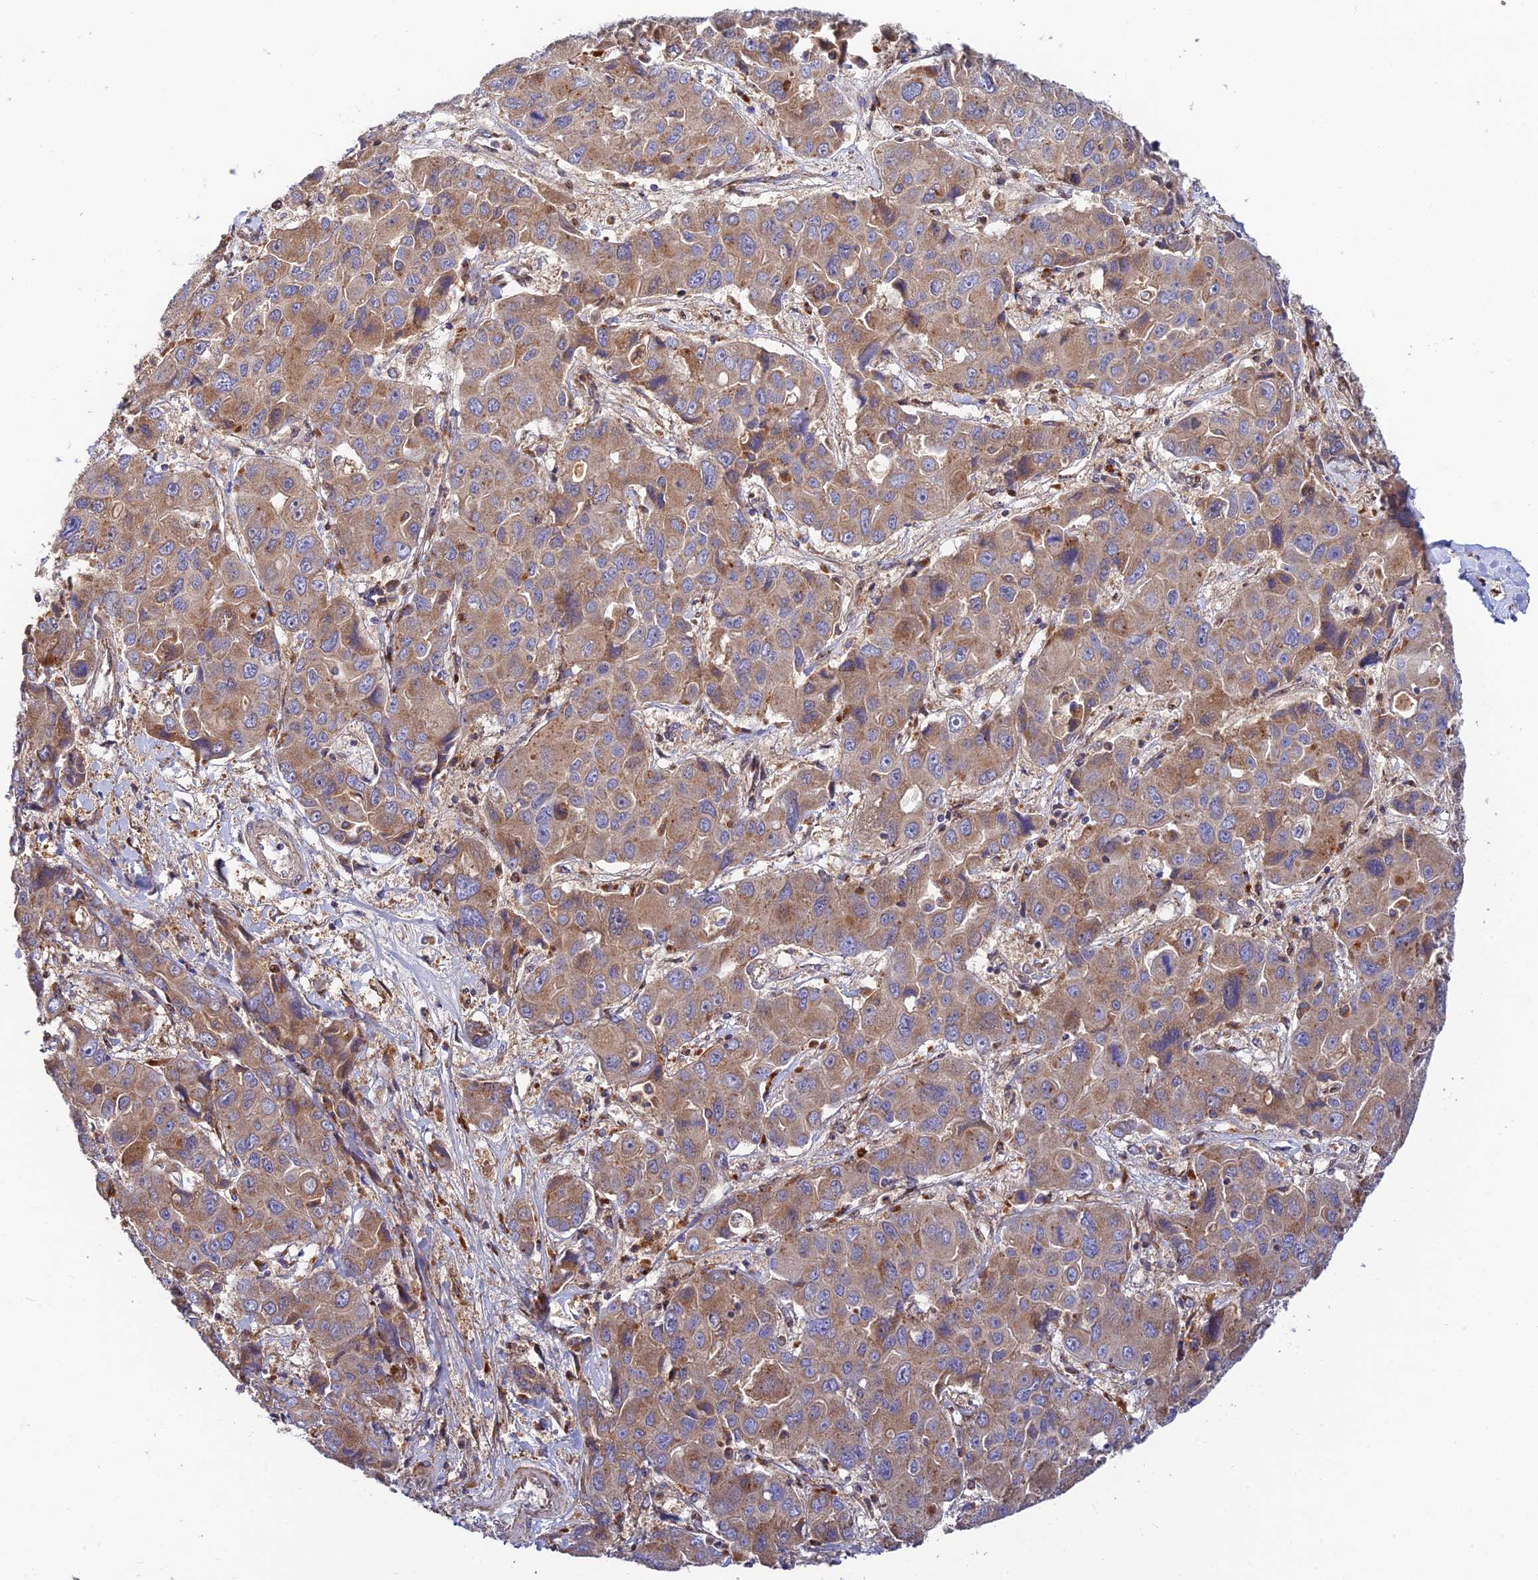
{"staining": {"intensity": "moderate", "quantity": ">75%", "location": "cytoplasmic/membranous"}, "tissue": "liver cancer", "cell_type": "Tumor cells", "image_type": "cancer", "snomed": [{"axis": "morphology", "description": "Cholangiocarcinoma"}, {"axis": "topography", "description": "Liver"}], "caption": "About >75% of tumor cells in human liver cancer (cholangiocarcinoma) display moderate cytoplasmic/membranous protein expression as visualized by brown immunohistochemical staining.", "gene": "PODNL1", "patient": {"sex": "male", "age": 67}}